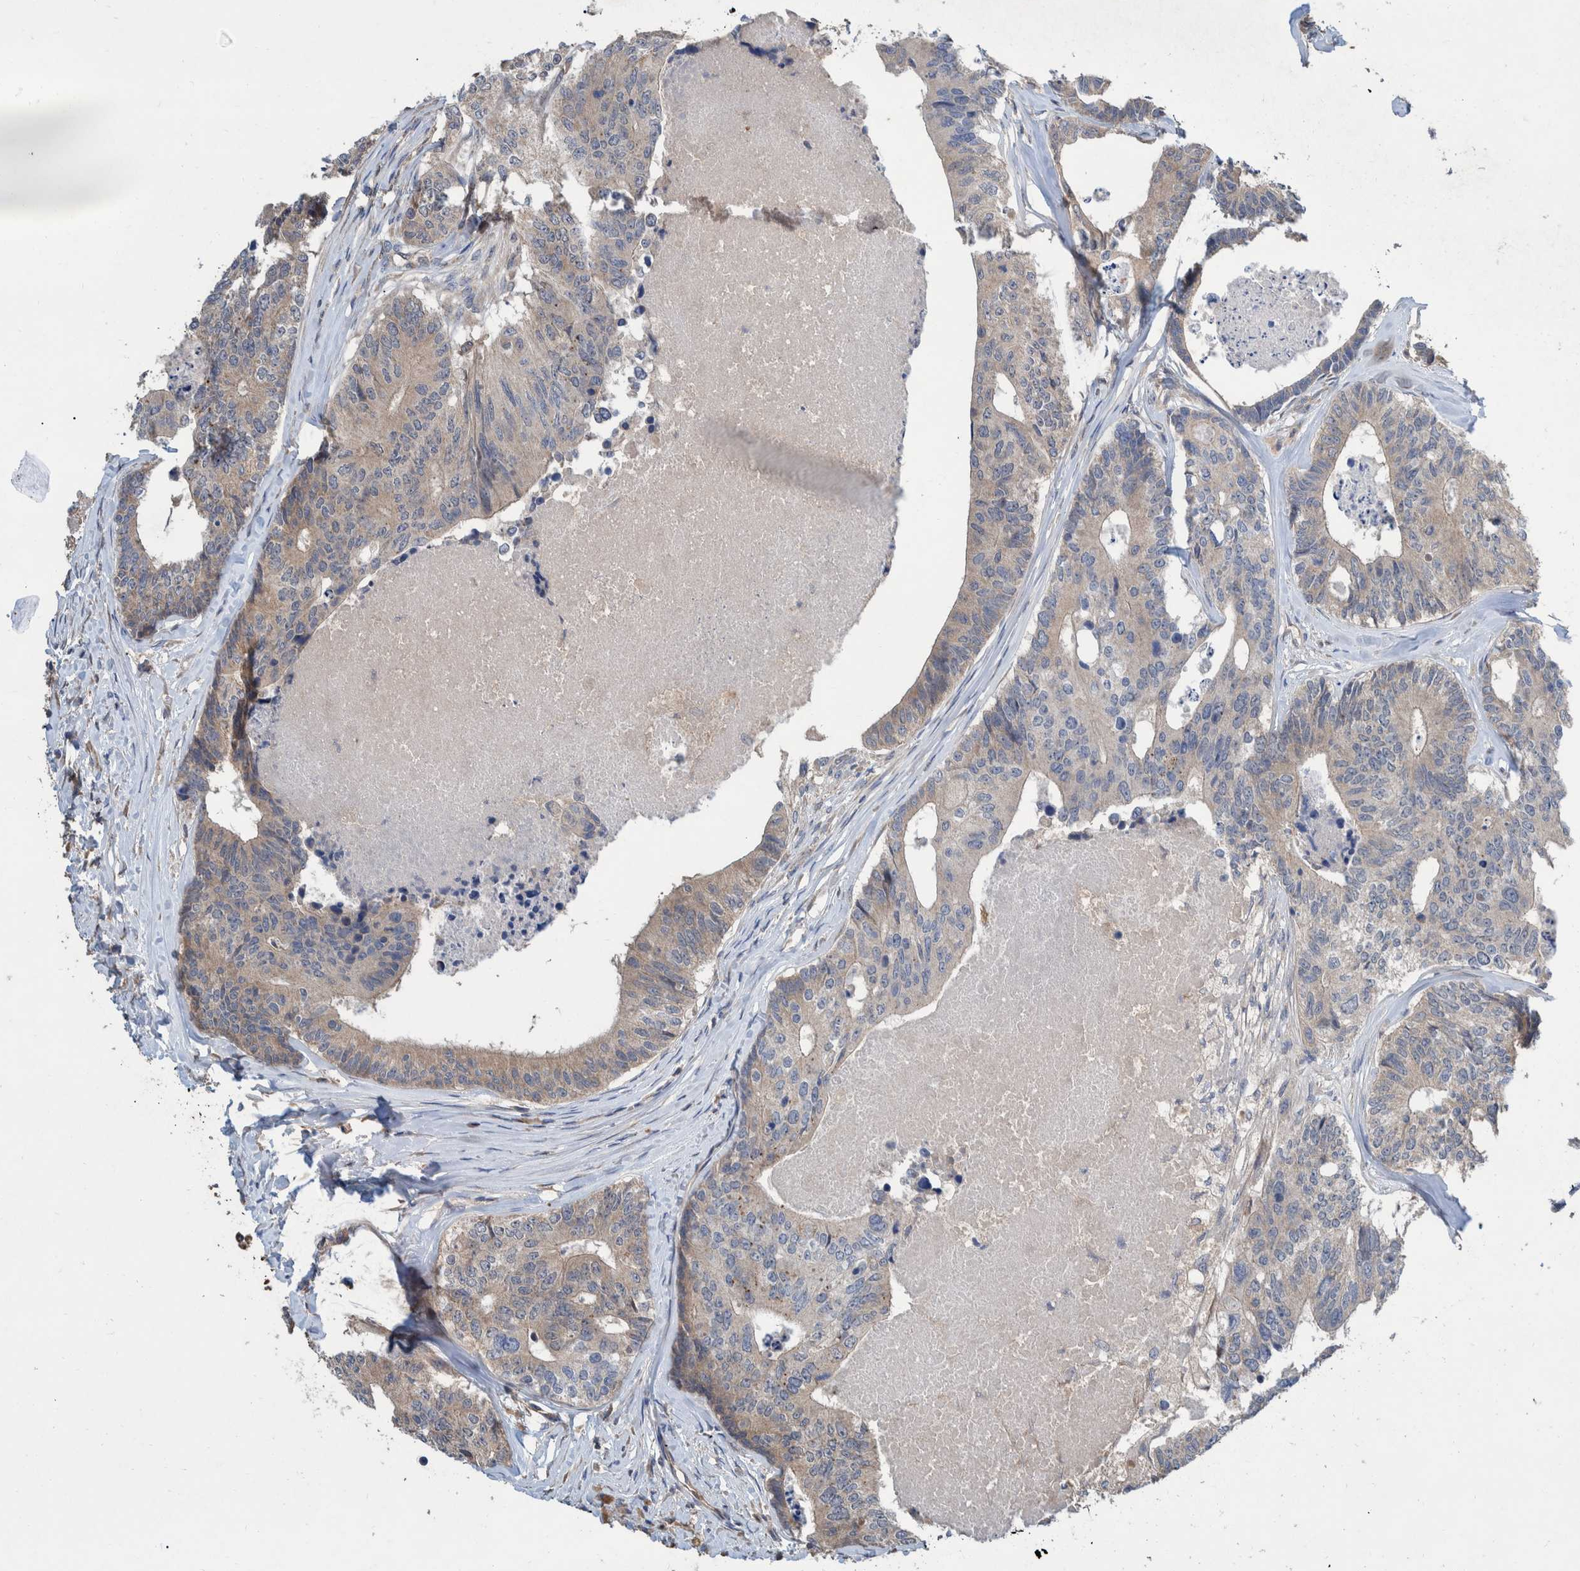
{"staining": {"intensity": "weak", "quantity": "<25%", "location": "cytoplasmic/membranous"}, "tissue": "colorectal cancer", "cell_type": "Tumor cells", "image_type": "cancer", "snomed": [{"axis": "morphology", "description": "Adenocarcinoma, NOS"}, {"axis": "topography", "description": "Colon"}], "caption": "This is a histopathology image of immunohistochemistry (IHC) staining of colorectal cancer (adenocarcinoma), which shows no expression in tumor cells.", "gene": "PLPBP", "patient": {"sex": "female", "age": 67}}